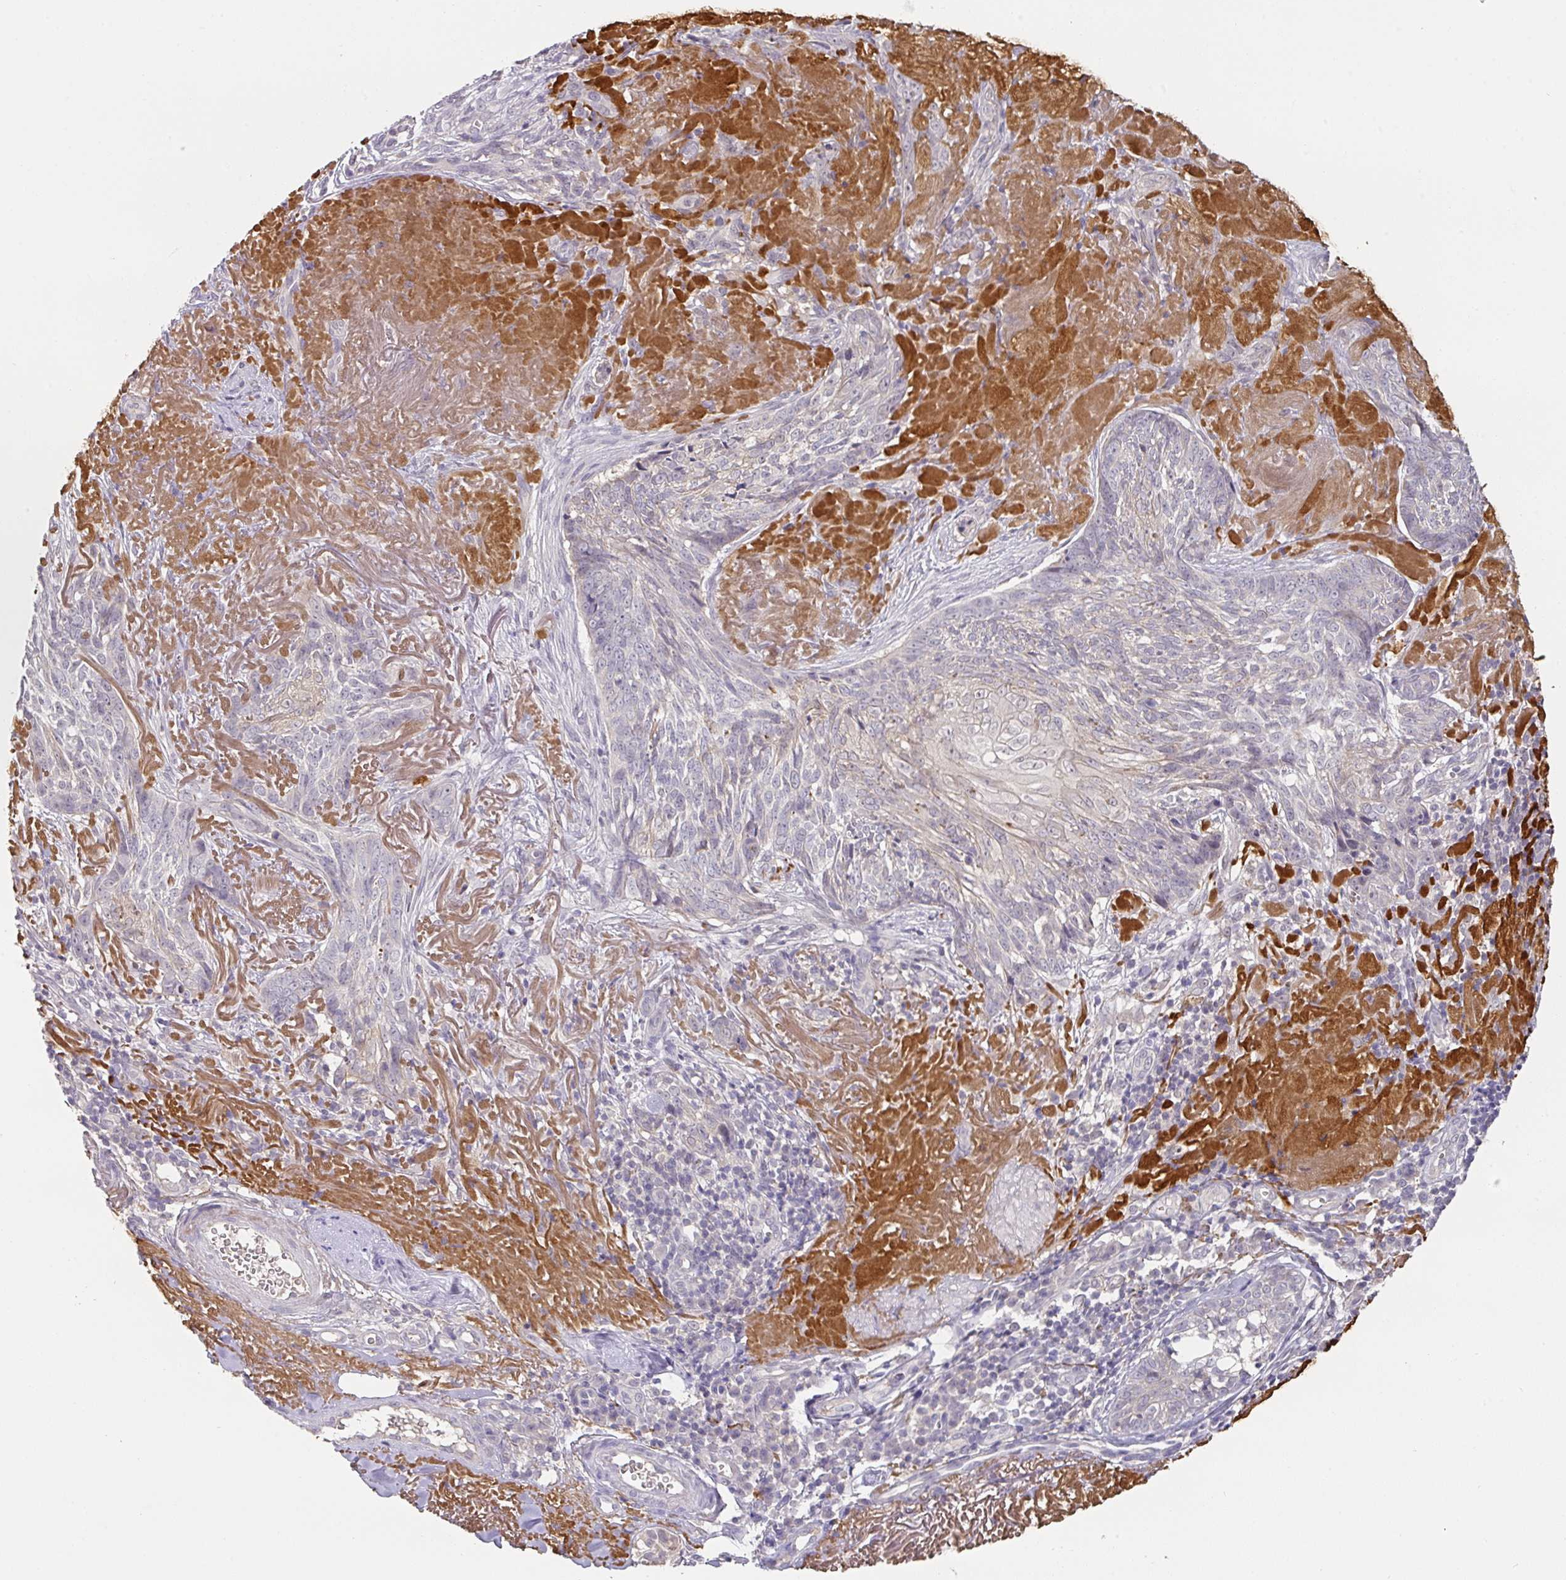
{"staining": {"intensity": "negative", "quantity": "none", "location": "none"}, "tissue": "skin cancer", "cell_type": "Tumor cells", "image_type": "cancer", "snomed": [{"axis": "morphology", "description": "Basal cell carcinoma"}, {"axis": "topography", "description": "Skin"}, {"axis": "topography", "description": "Skin of face"}], "caption": "Immunohistochemistry (IHC) histopathology image of human basal cell carcinoma (skin) stained for a protein (brown), which displays no staining in tumor cells.", "gene": "FOXN4", "patient": {"sex": "female", "age": 95}}